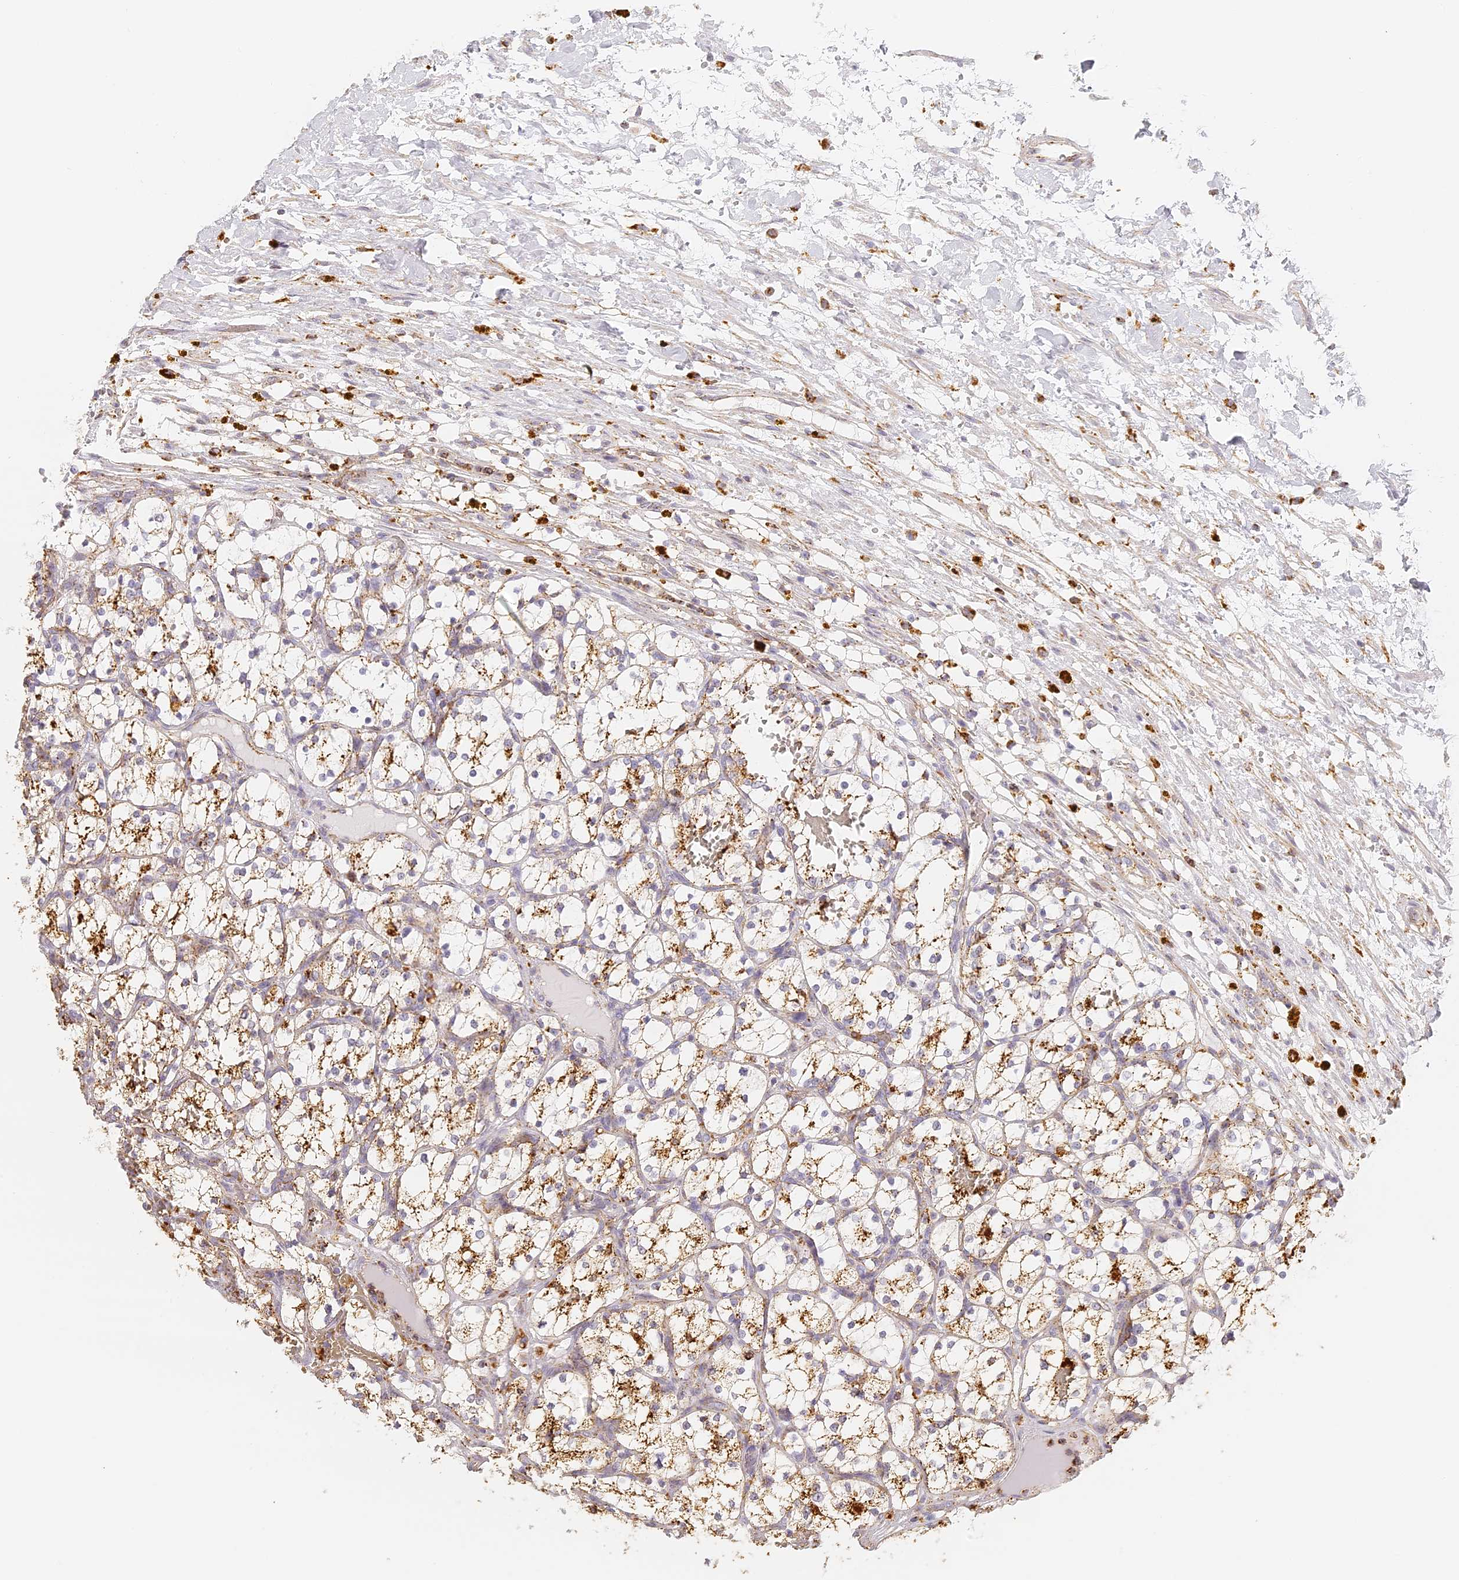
{"staining": {"intensity": "weak", "quantity": "25%-75%", "location": "cytoplasmic/membranous"}, "tissue": "renal cancer", "cell_type": "Tumor cells", "image_type": "cancer", "snomed": [{"axis": "morphology", "description": "Adenocarcinoma, NOS"}, {"axis": "topography", "description": "Kidney"}], "caption": "Renal cancer was stained to show a protein in brown. There is low levels of weak cytoplasmic/membranous expression in approximately 25%-75% of tumor cells.", "gene": "LAMP2", "patient": {"sex": "female", "age": 69}}